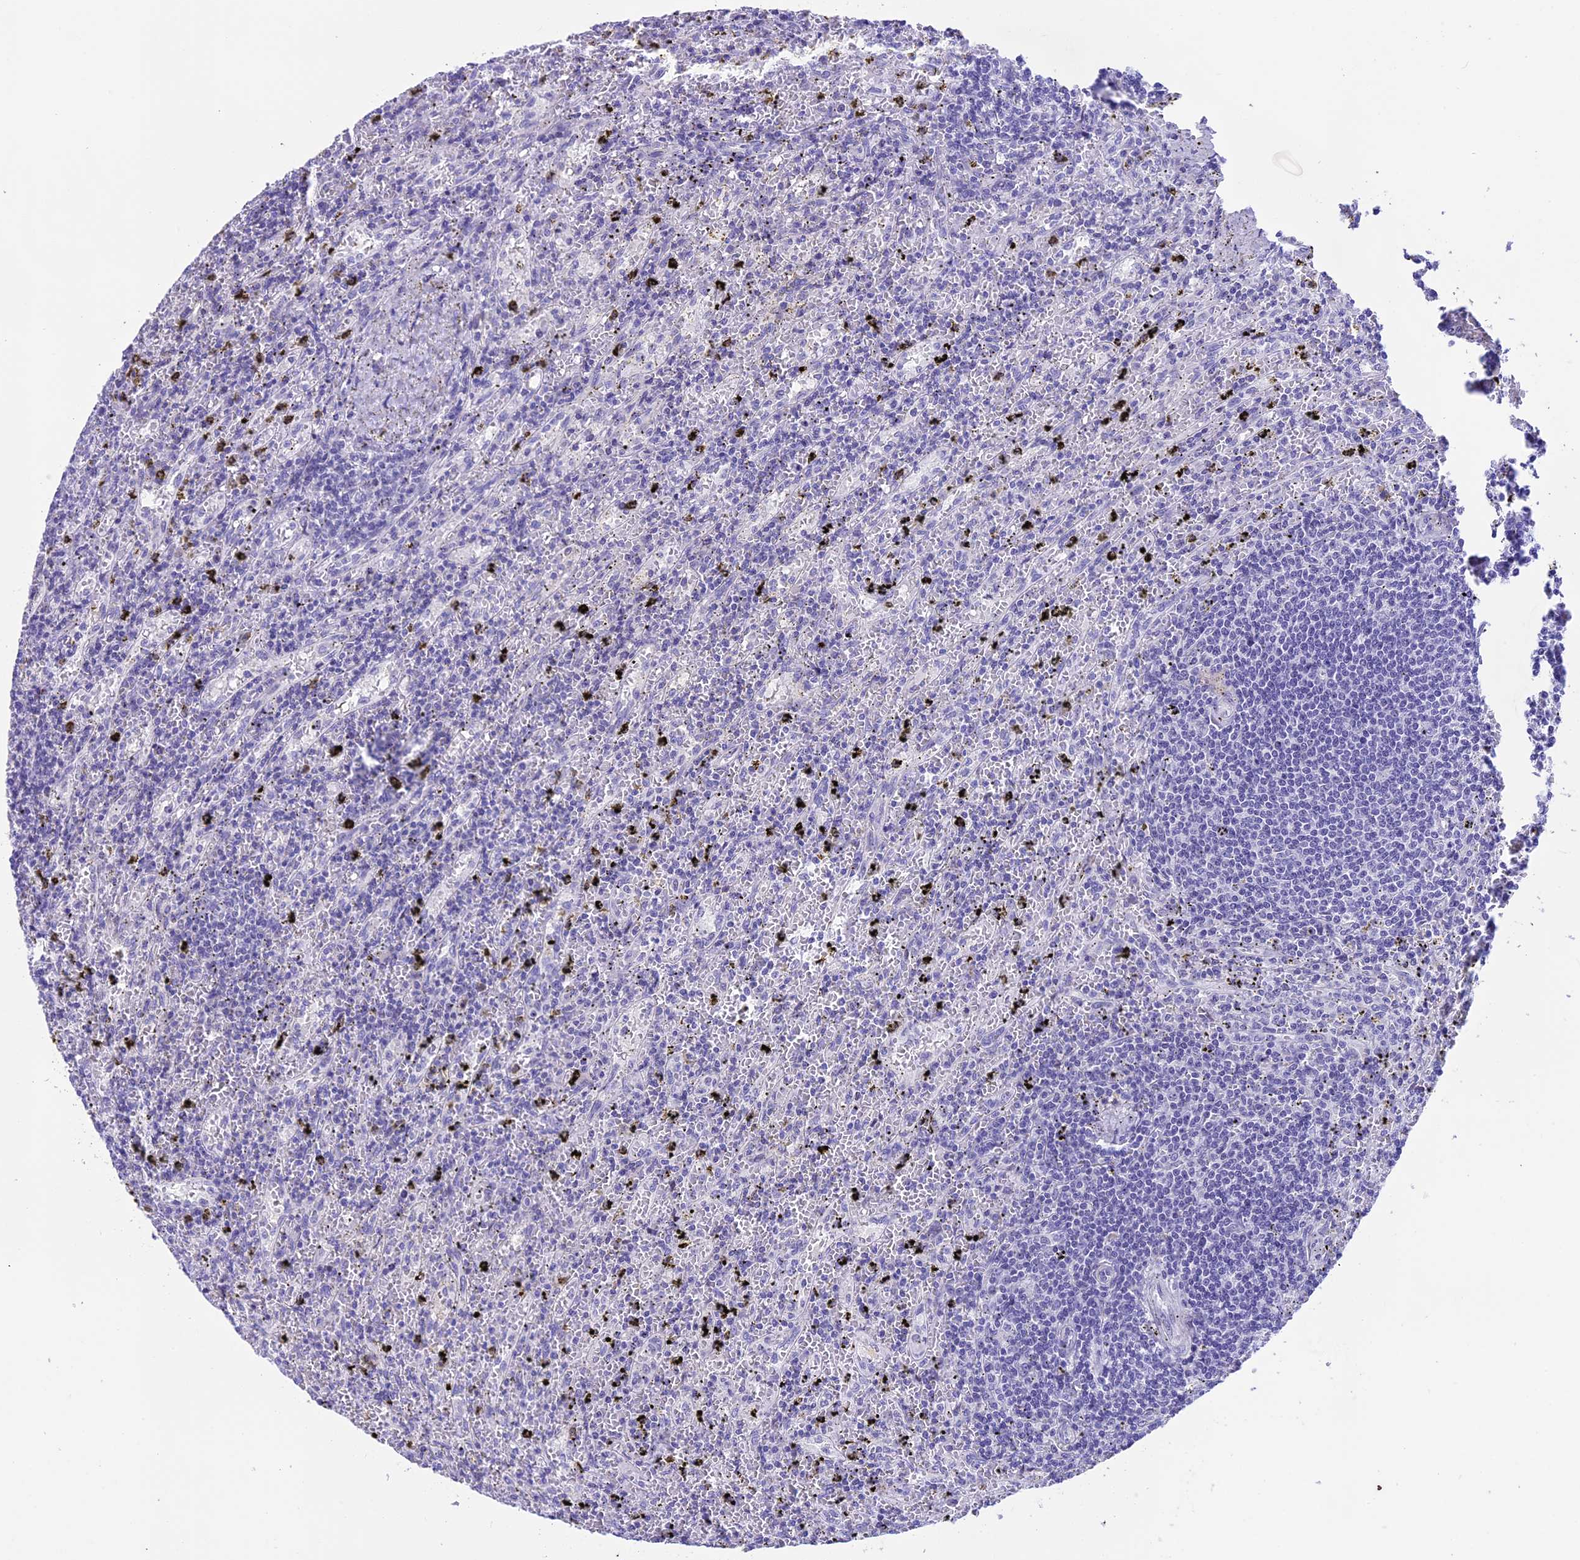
{"staining": {"intensity": "negative", "quantity": "none", "location": "none"}, "tissue": "lymphoma", "cell_type": "Tumor cells", "image_type": "cancer", "snomed": [{"axis": "morphology", "description": "Malignant lymphoma, non-Hodgkin's type, Low grade"}, {"axis": "topography", "description": "Spleen"}], "caption": "Immunohistochemistry photomicrograph of neoplastic tissue: lymphoma stained with DAB (3,3'-diaminobenzidine) displays no significant protein expression in tumor cells.", "gene": "PRR15", "patient": {"sex": "male", "age": 76}}